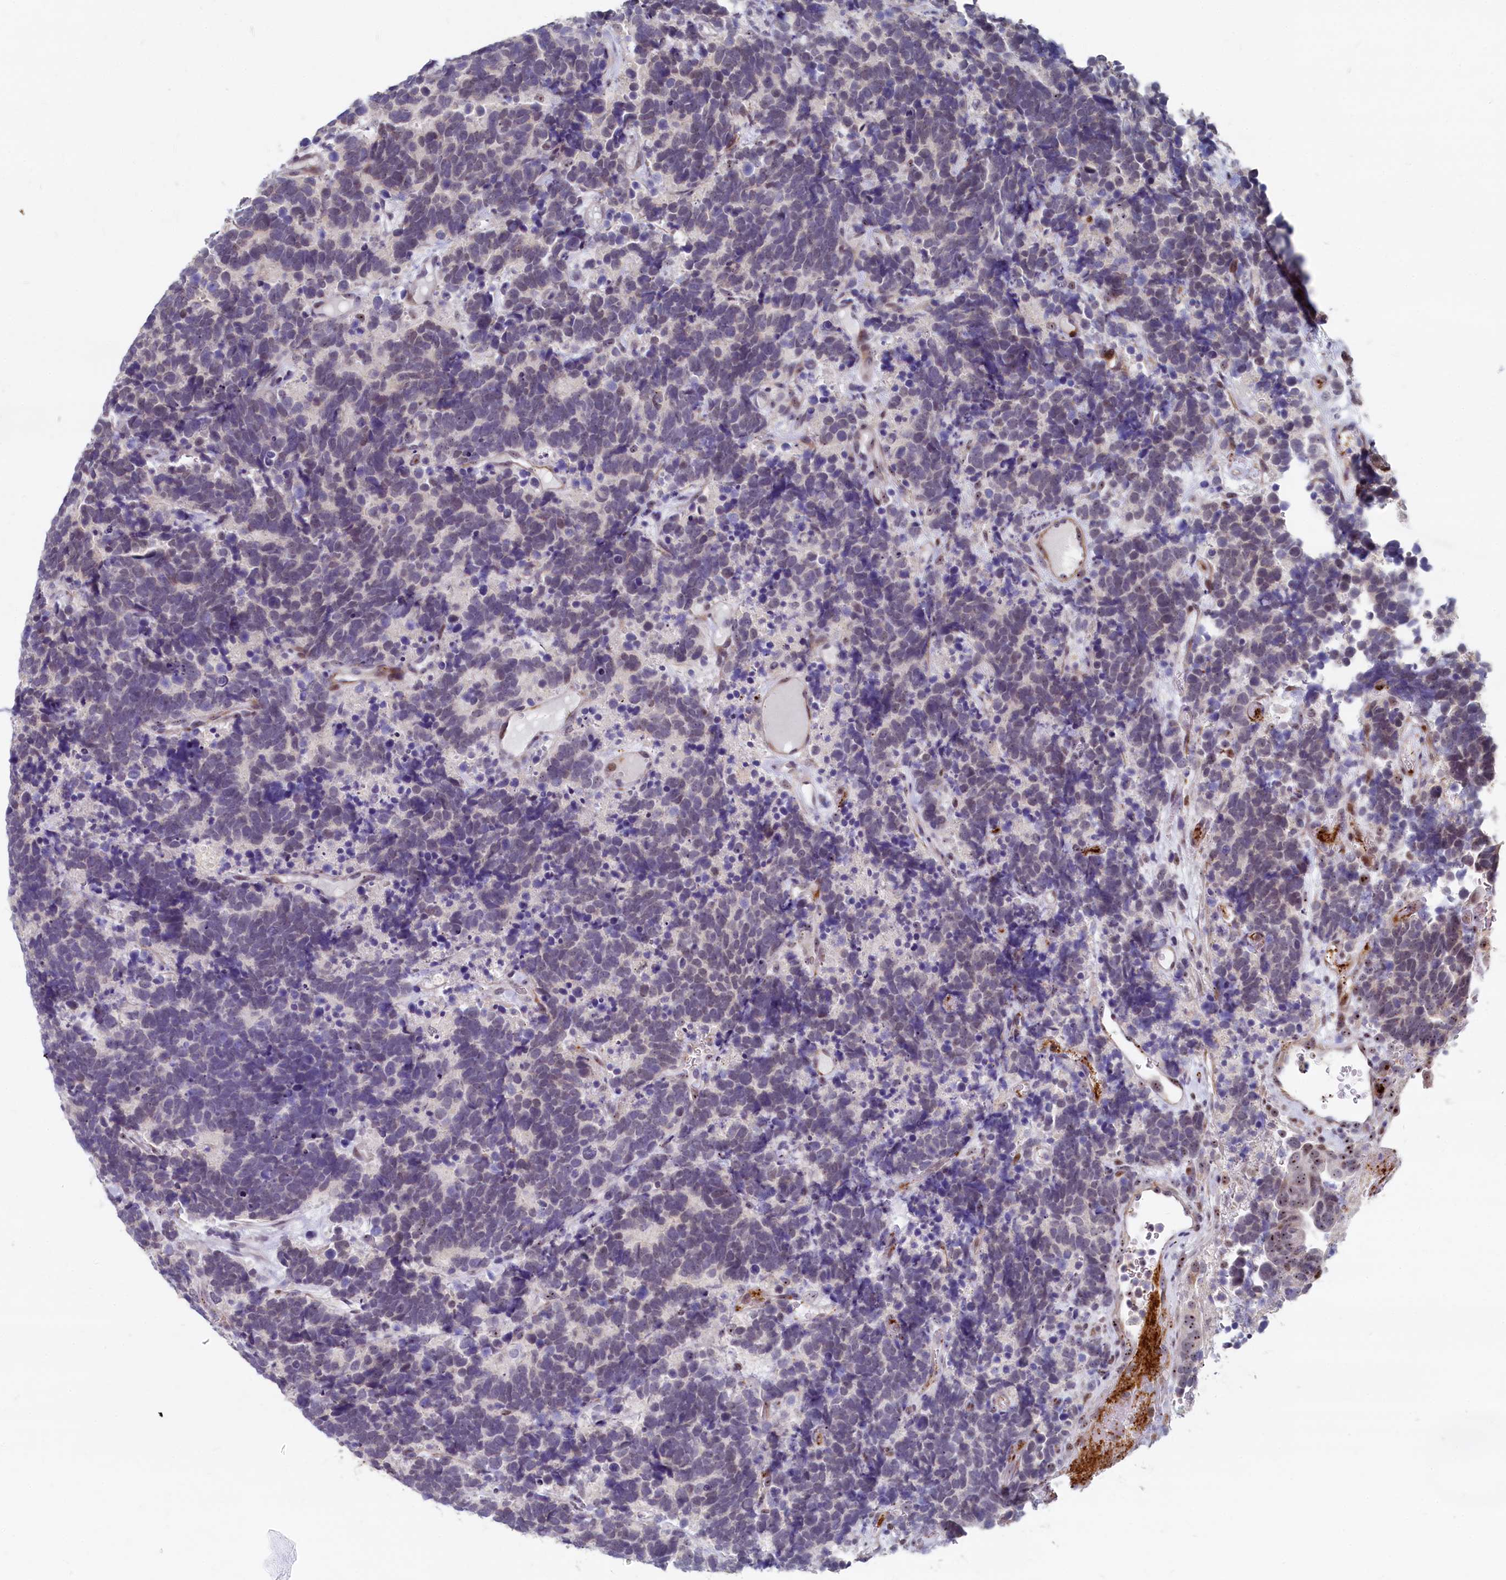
{"staining": {"intensity": "negative", "quantity": "none", "location": "none"}, "tissue": "carcinoid", "cell_type": "Tumor cells", "image_type": "cancer", "snomed": [{"axis": "morphology", "description": "Carcinoma, NOS"}, {"axis": "morphology", "description": "Carcinoid, malignant, NOS"}, {"axis": "topography", "description": "Urinary bladder"}], "caption": "Immunohistochemistry photomicrograph of neoplastic tissue: human carcinoma stained with DAB (3,3'-diaminobenzidine) reveals no significant protein expression in tumor cells.", "gene": "ASXL3", "patient": {"sex": "male", "age": 57}}